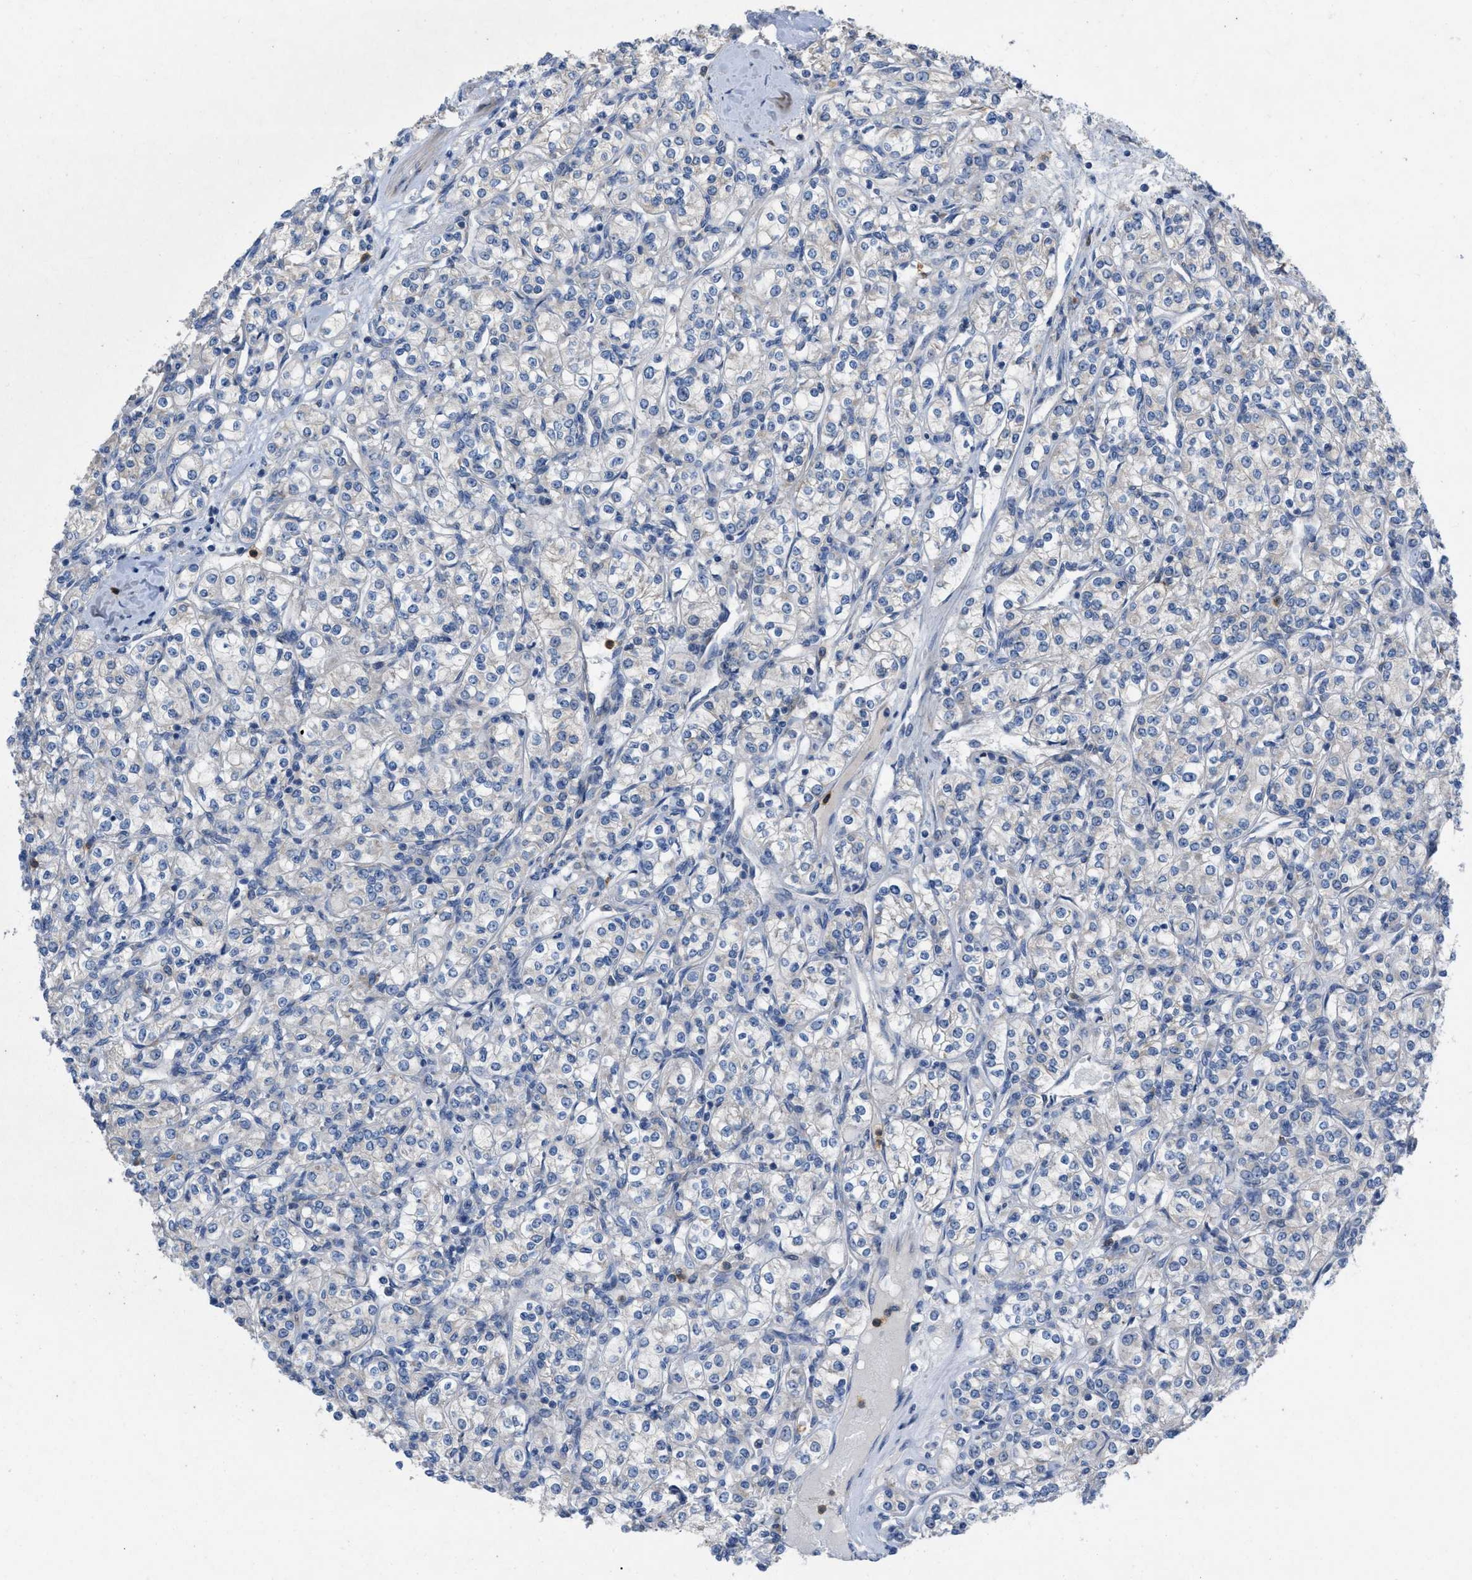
{"staining": {"intensity": "negative", "quantity": "none", "location": "none"}, "tissue": "renal cancer", "cell_type": "Tumor cells", "image_type": "cancer", "snomed": [{"axis": "morphology", "description": "Adenocarcinoma, NOS"}, {"axis": "topography", "description": "Kidney"}], "caption": "There is no significant expression in tumor cells of renal cancer (adenocarcinoma).", "gene": "PLPPR5", "patient": {"sex": "male", "age": 77}}